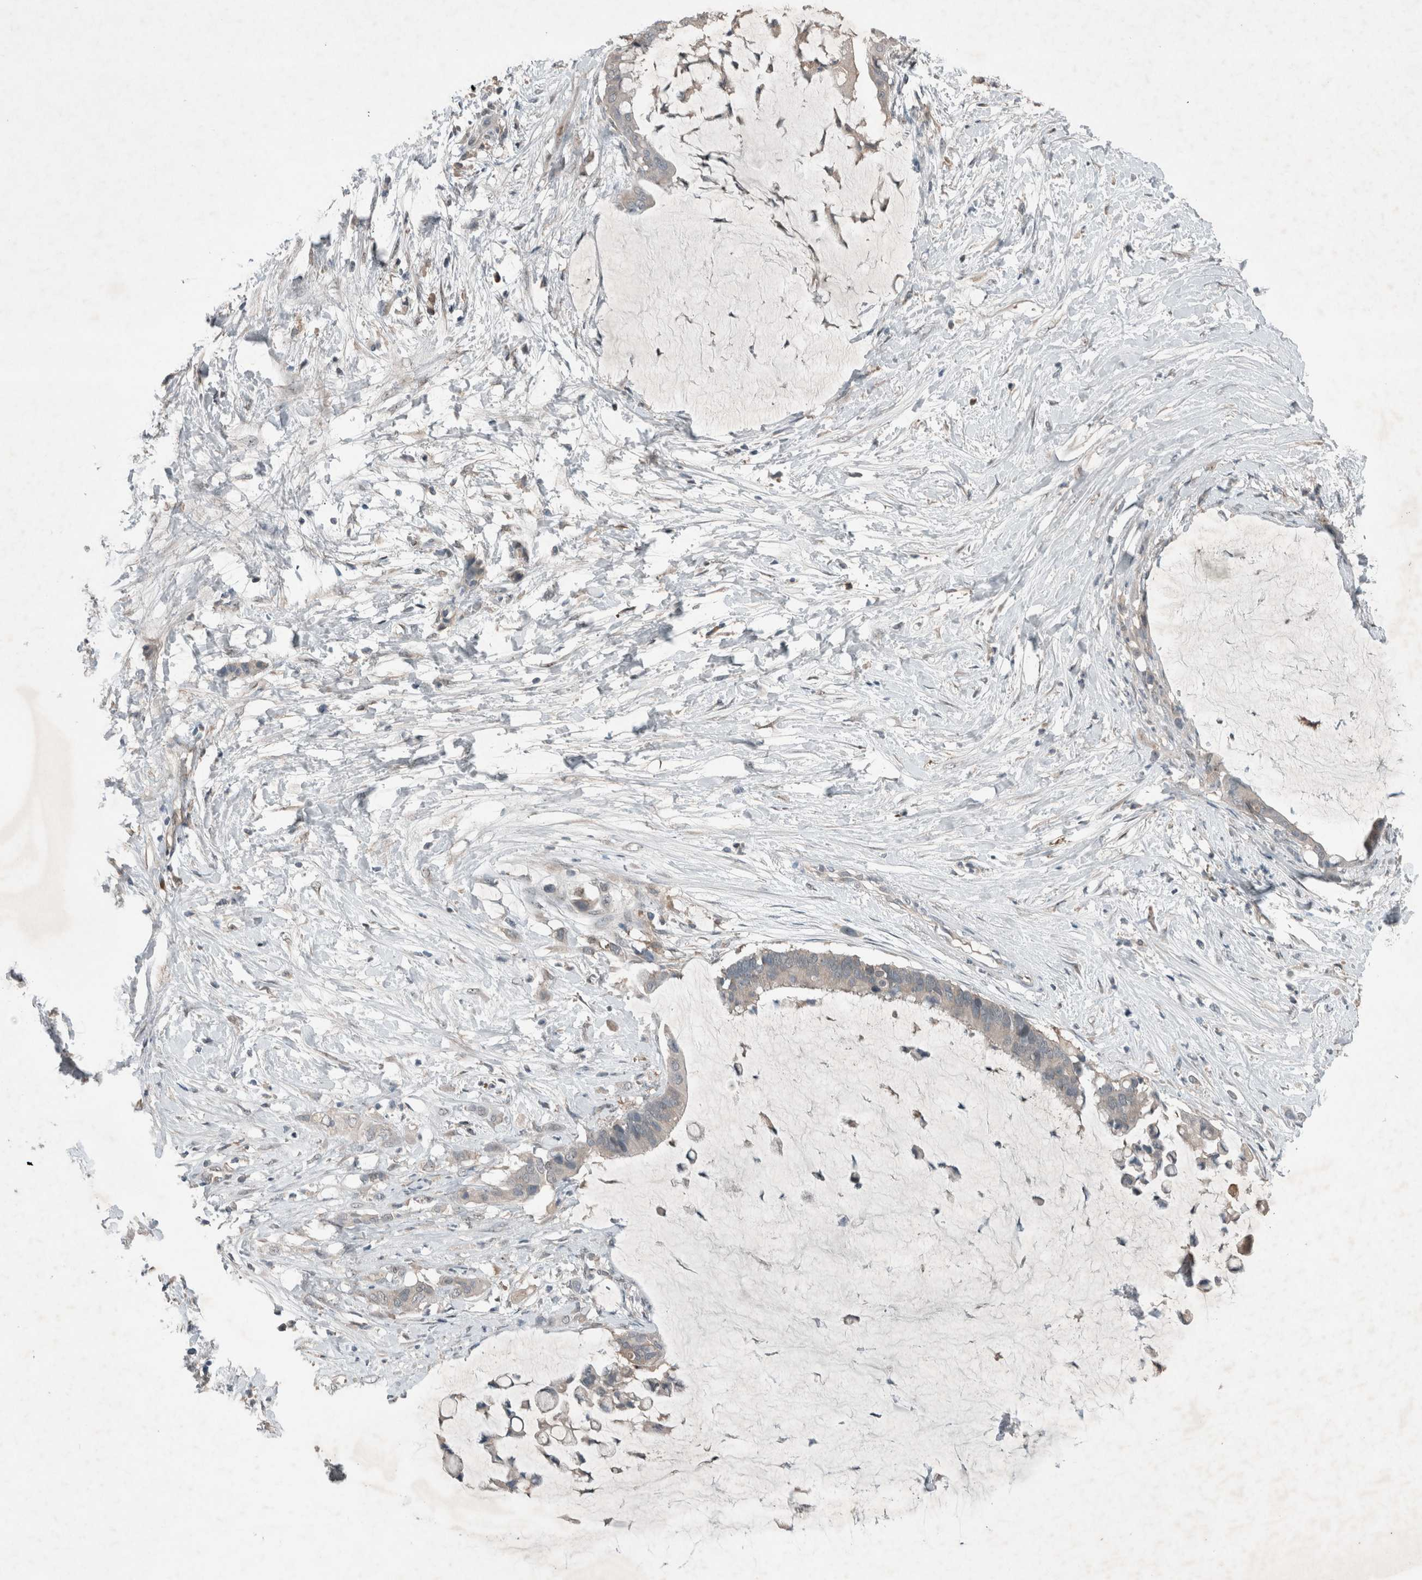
{"staining": {"intensity": "negative", "quantity": "none", "location": "none"}, "tissue": "pancreatic cancer", "cell_type": "Tumor cells", "image_type": "cancer", "snomed": [{"axis": "morphology", "description": "Adenocarcinoma, NOS"}, {"axis": "topography", "description": "Pancreas"}], "caption": "DAB immunohistochemical staining of human pancreatic cancer (adenocarcinoma) reveals no significant staining in tumor cells. Nuclei are stained in blue.", "gene": "RALGDS", "patient": {"sex": "male", "age": 41}}